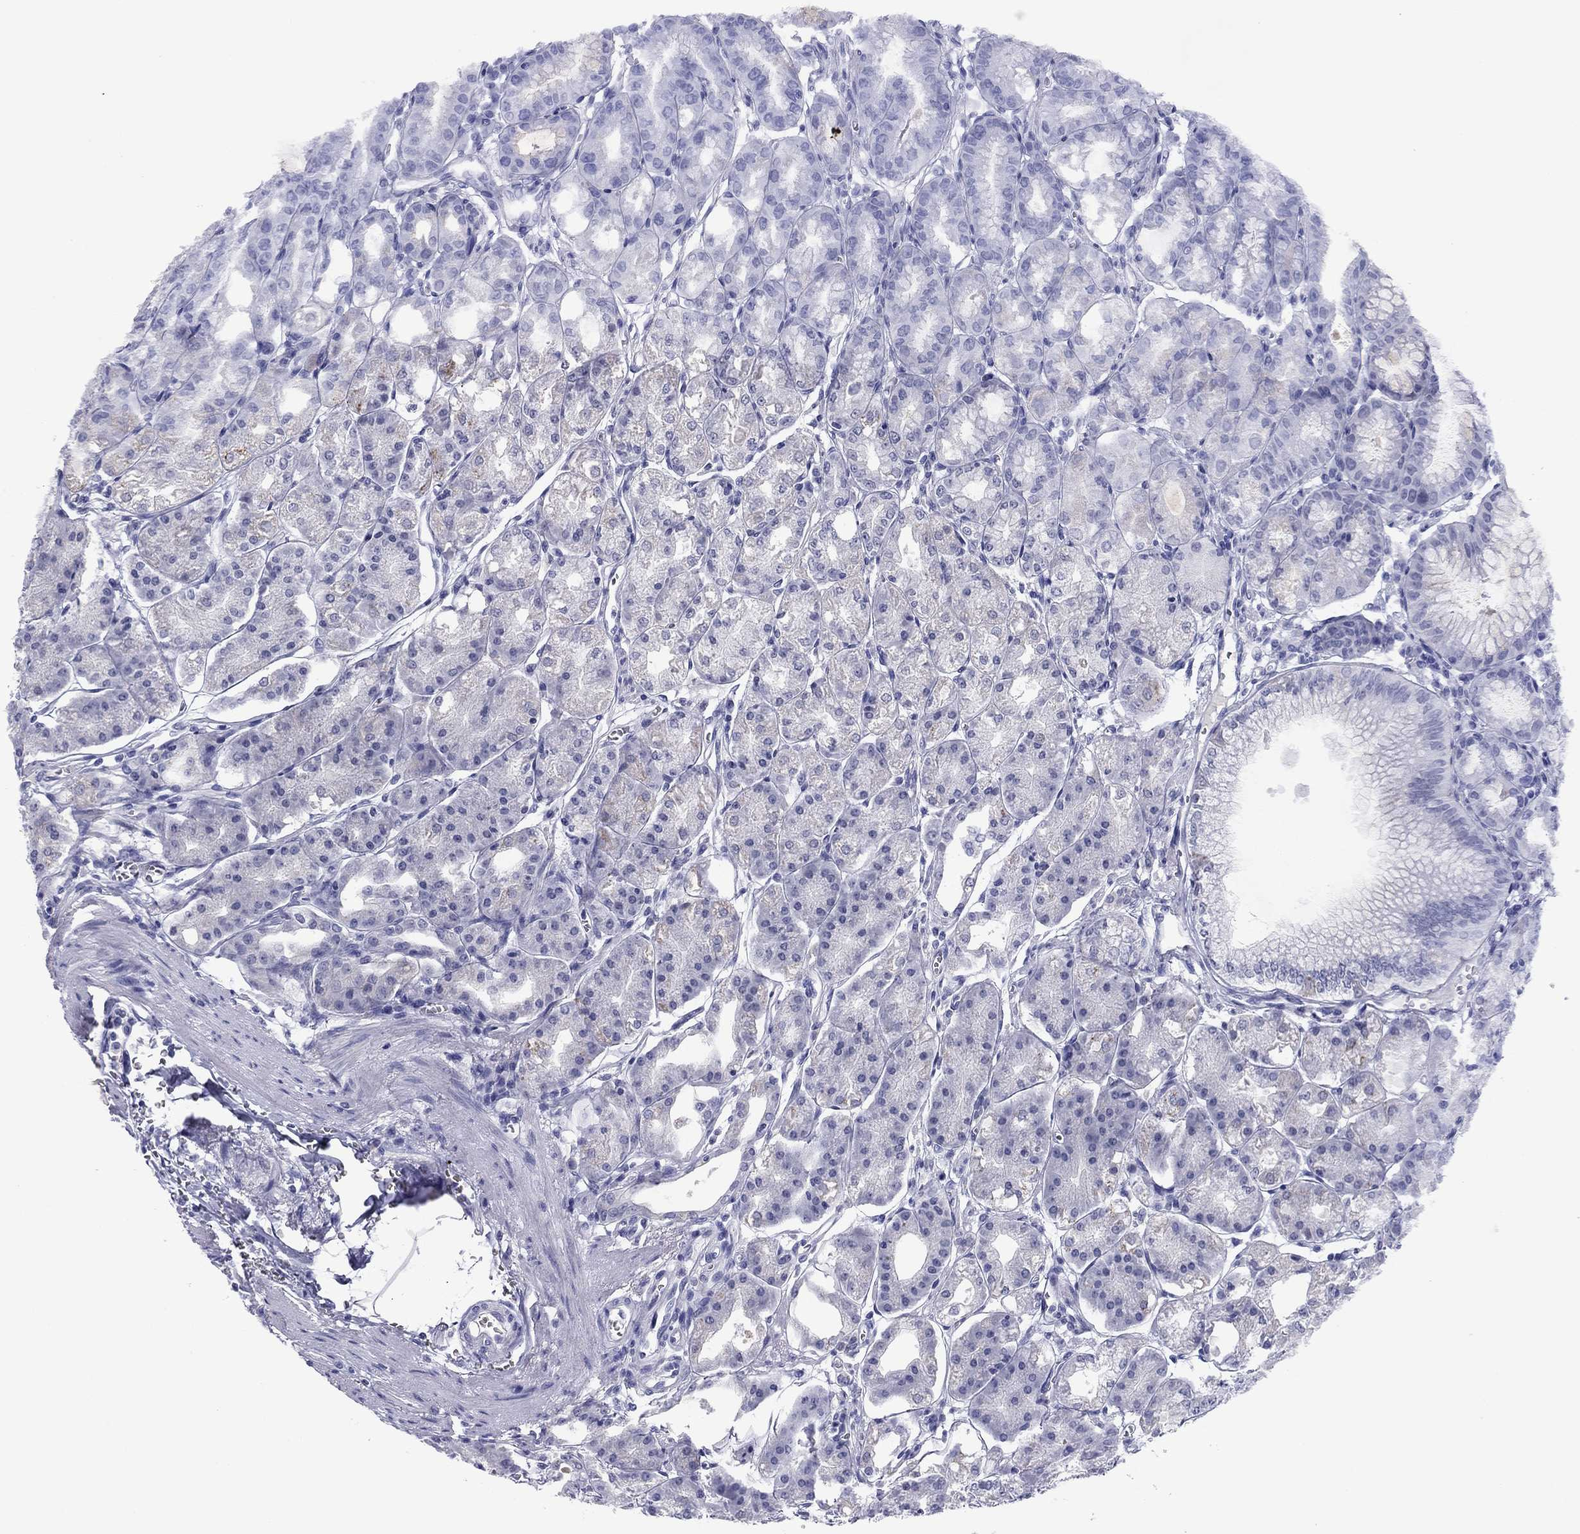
{"staining": {"intensity": "negative", "quantity": "none", "location": "none"}, "tissue": "stomach", "cell_type": "Glandular cells", "image_type": "normal", "snomed": [{"axis": "morphology", "description": "Normal tissue, NOS"}, {"axis": "topography", "description": "Stomach, lower"}], "caption": "High magnification brightfield microscopy of benign stomach stained with DAB (3,3'-diaminobenzidine) (brown) and counterstained with hematoxylin (blue): glandular cells show no significant staining.", "gene": "TCFL5", "patient": {"sex": "male", "age": 71}}